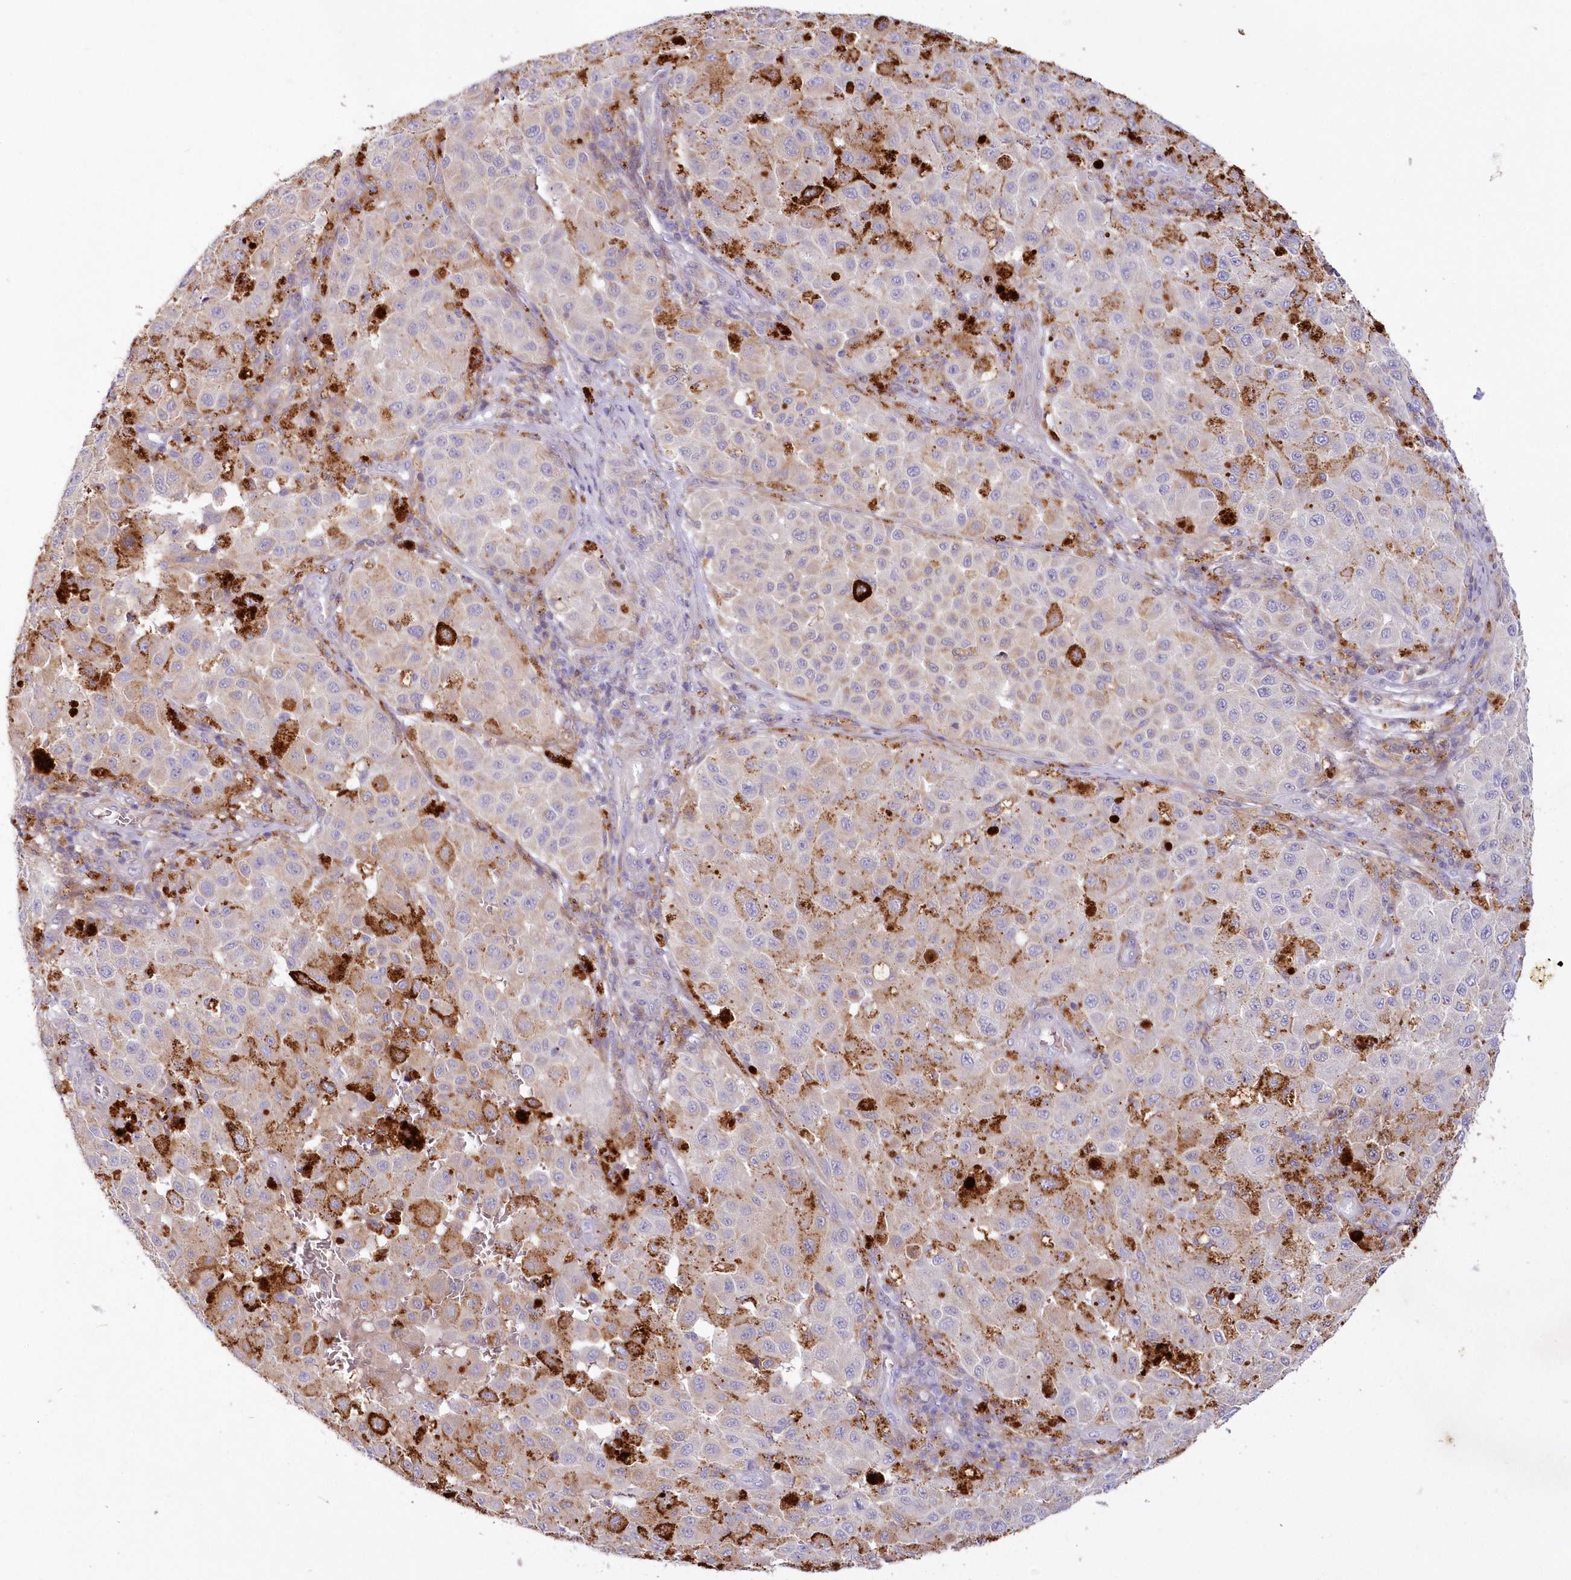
{"staining": {"intensity": "negative", "quantity": "none", "location": "none"}, "tissue": "melanoma", "cell_type": "Tumor cells", "image_type": "cancer", "snomed": [{"axis": "morphology", "description": "Malignant melanoma, NOS"}, {"axis": "topography", "description": "Skin"}], "caption": "The photomicrograph shows no staining of tumor cells in melanoma.", "gene": "ARFGEF3", "patient": {"sex": "female", "age": 64}}